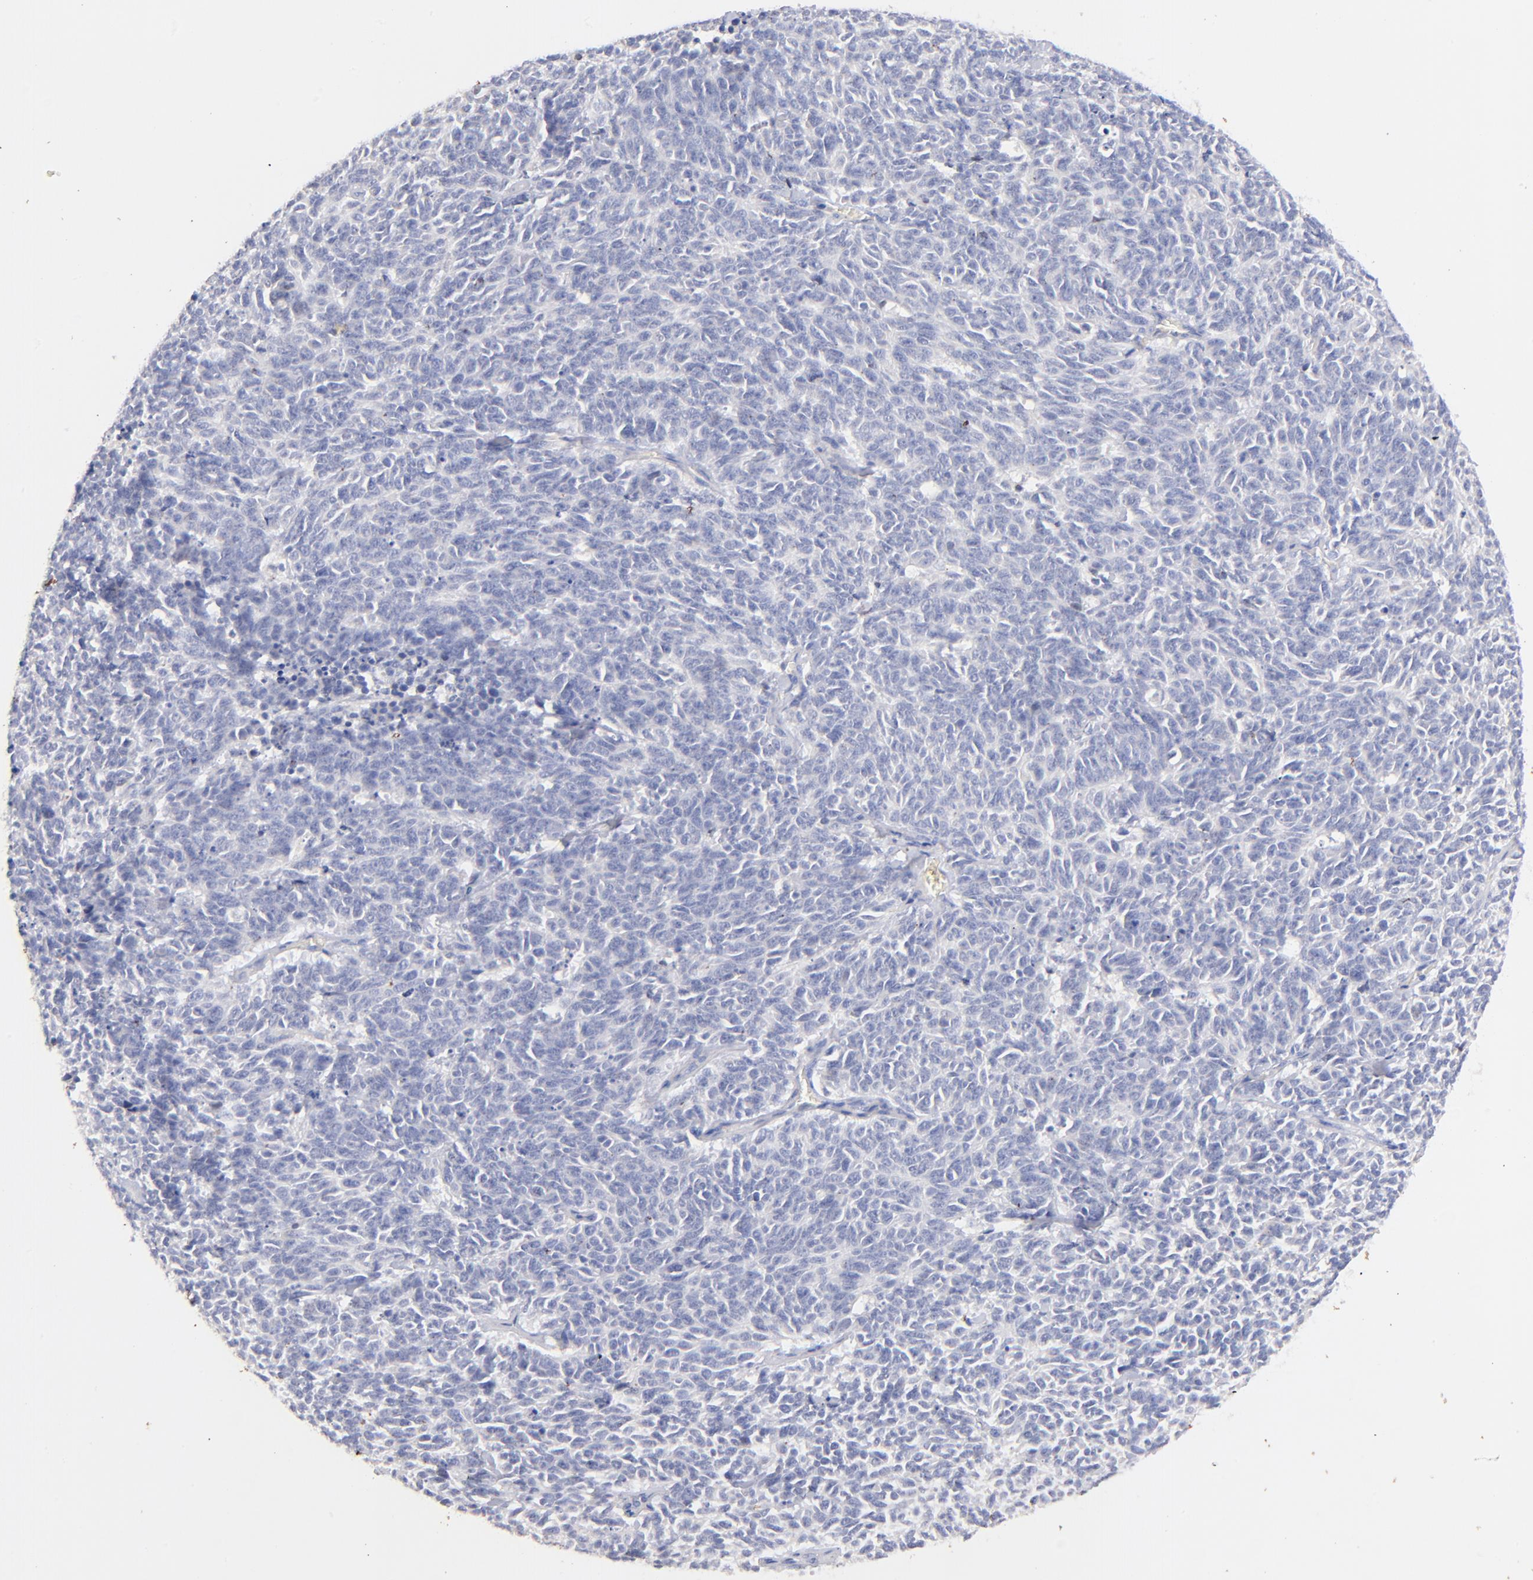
{"staining": {"intensity": "negative", "quantity": "none", "location": "none"}, "tissue": "lung cancer", "cell_type": "Tumor cells", "image_type": "cancer", "snomed": [{"axis": "morphology", "description": "Neoplasm, malignant, NOS"}, {"axis": "topography", "description": "Lung"}], "caption": "An immunohistochemistry (IHC) image of malignant neoplasm (lung) is shown. There is no staining in tumor cells of malignant neoplasm (lung). (IHC, brightfield microscopy, high magnification).", "gene": "IGLV7-43", "patient": {"sex": "female", "age": 58}}